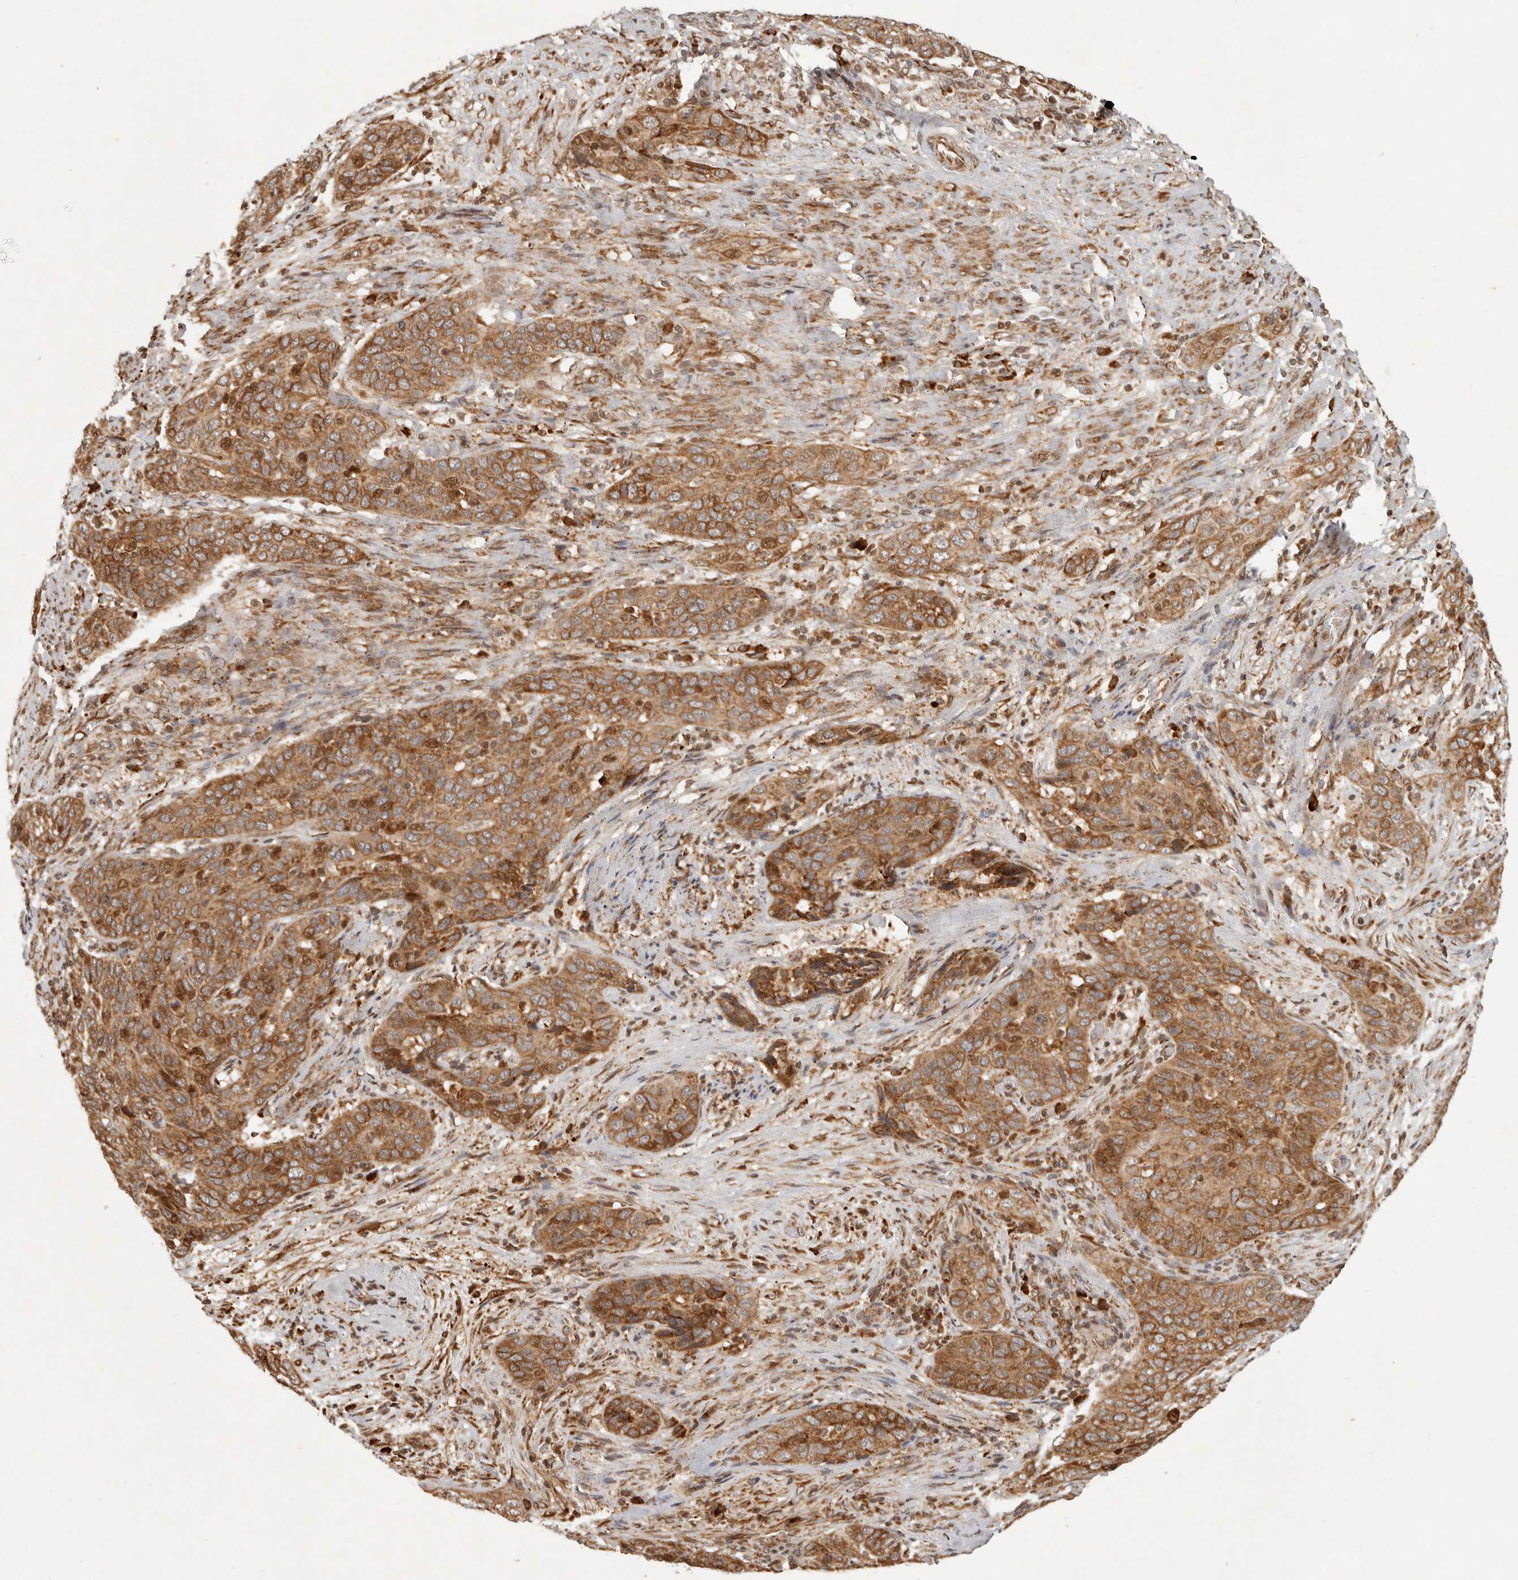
{"staining": {"intensity": "moderate", "quantity": ">75%", "location": "cytoplasmic/membranous,nuclear"}, "tissue": "cervical cancer", "cell_type": "Tumor cells", "image_type": "cancer", "snomed": [{"axis": "morphology", "description": "Squamous cell carcinoma, NOS"}, {"axis": "topography", "description": "Cervix"}], "caption": "This histopathology image shows cervical squamous cell carcinoma stained with immunohistochemistry (IHC) to label a protein in brown. The cytoplasmic/membranous and nuclear of tumor cells show moderate positivity for the protein. Nuclei are counter-stained blue.", "gene": "KLHL38", "patient": {"sex": "female", "age": 60}}